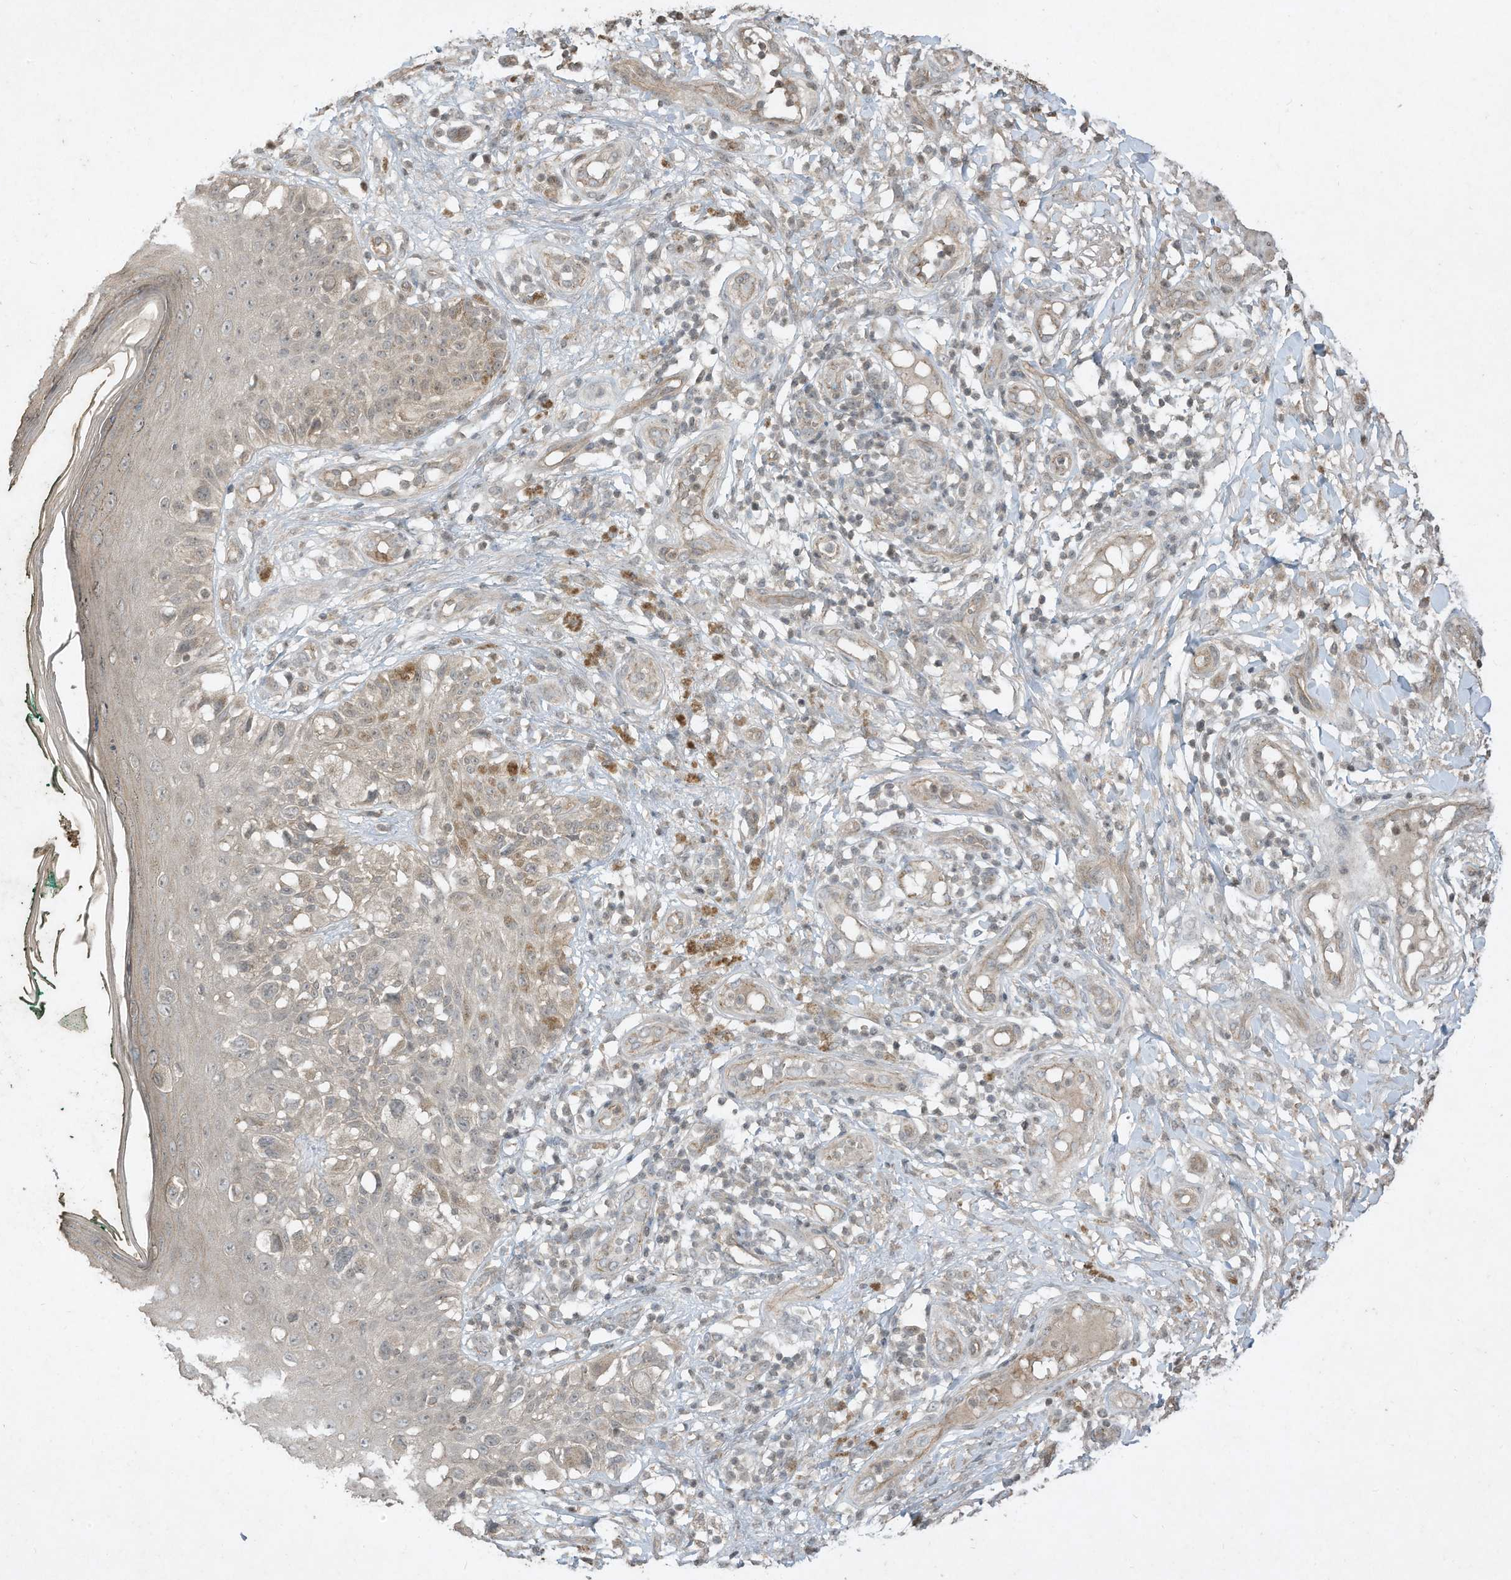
{"staining": {"intensity": "negative", "quantity": "none", "location": "none"}, "tissue": "melanoma", "cell_type": "Tumor cells", "image_type": "cancer", "snomed": [{"axis": "morphology", "description": "Malignant melanoma, NOS"}, {"axis": "topography", "description": "Skin"}], "caption": "A high-resolution histopathology image shows IHC staining of melanoma, which reveals no significant positivity in tumor cells.", "gene": "MATN2", "patient": {"sex": "female", "age": 81}}